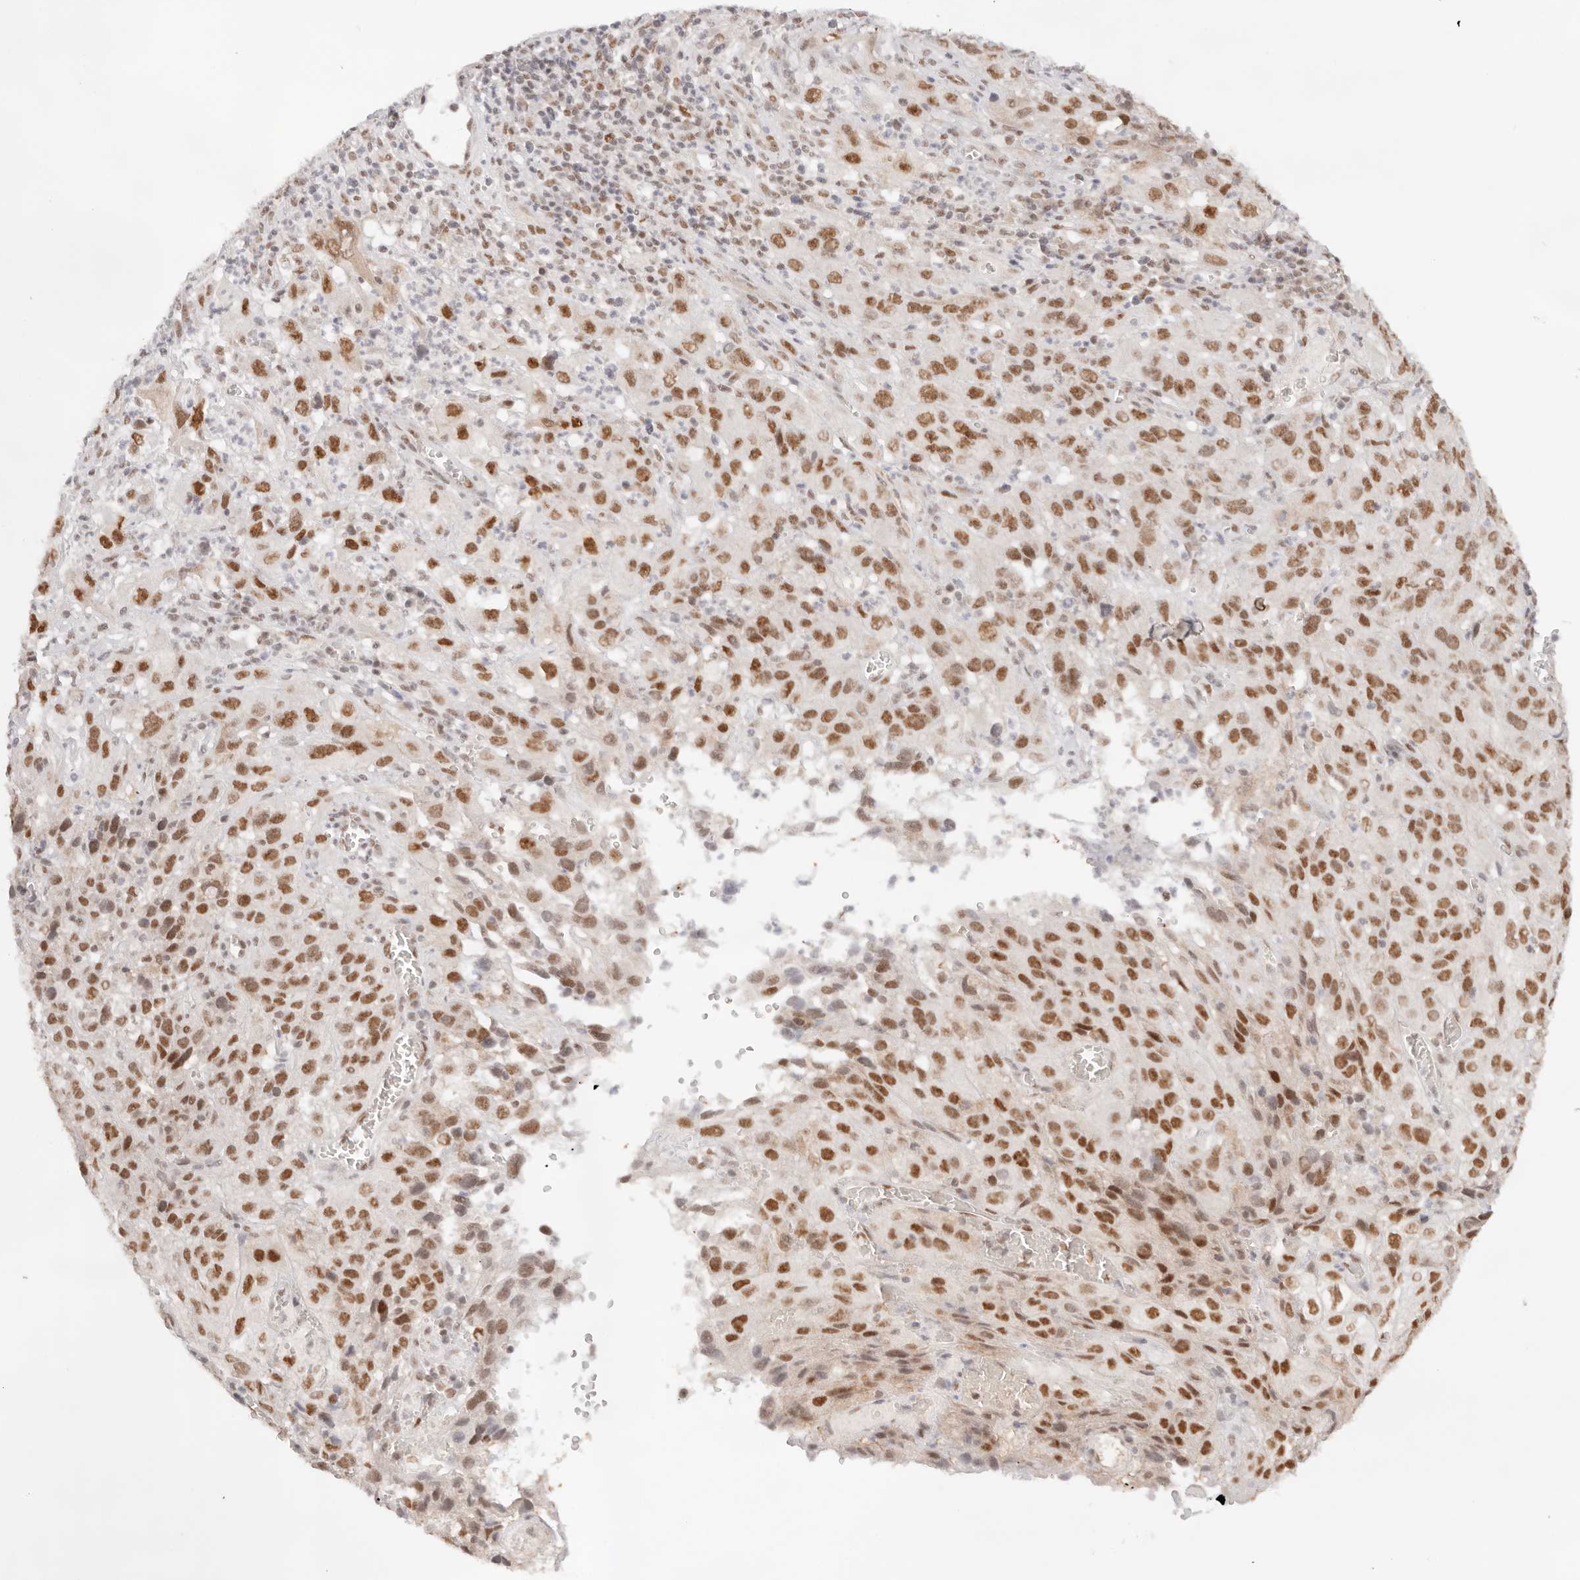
{"staining": {"intensity": "moderate", "quantity": ">75%", "location": "nuclear"}, "tissue": "cervical cancer", "cell_type": "Tumor cells", "image_type": "cancer", "snomed": [{"axis": "morphology", "description": "Squamous cell carcinoma, NOS"}, {"axis": "topography", "description": "Cervix"}], "caption": "A brown stain labels moderate nuclear positivity of a protein in cervical cancer (squamous cell carcinoma) tumor cells.", "gene": "GTF2E2", "patient": {"sex": "female", "age": 32}}